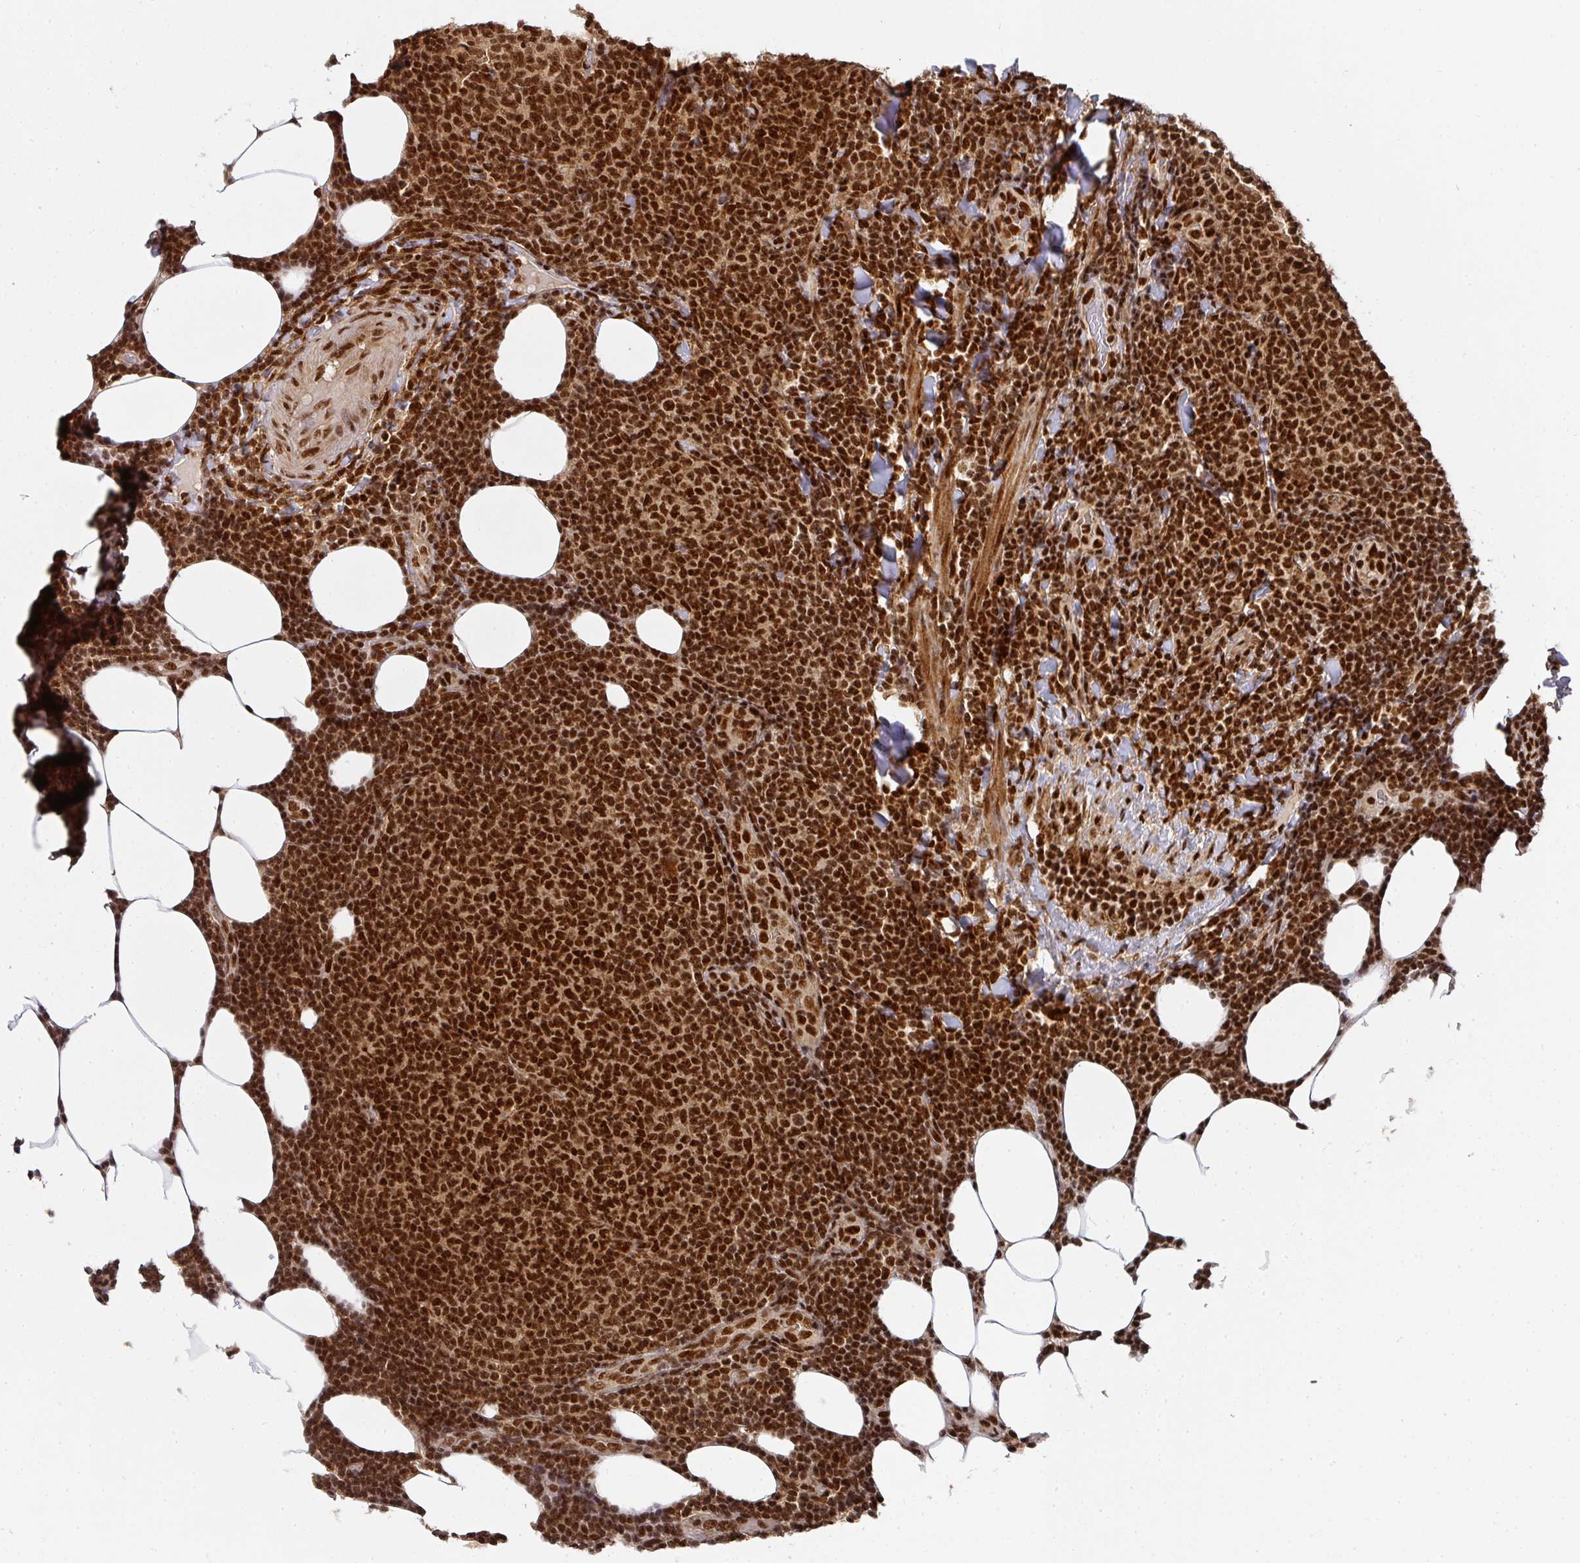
{"staining": {"intensity": "strong", "quantity": ">75%", "location": "nuclear"}, "tissue": "lymphoma", "cell_type": "Tumor cells", "image_type": "cancer", "snomed": [{"axis": "morphology", "description": "Malignant lymphoma, non-Hodgkin's type, Low grade"}, {"axis": "topography", "description": "Lymph node"}], "caption": "Lymphoma was stained to show a protein in brown. There is high levels of strong nuclear staining in approximately >75% of tumor cells.", "gene": "DIDO1", "patient": {"sex": "male", "age": 66}}